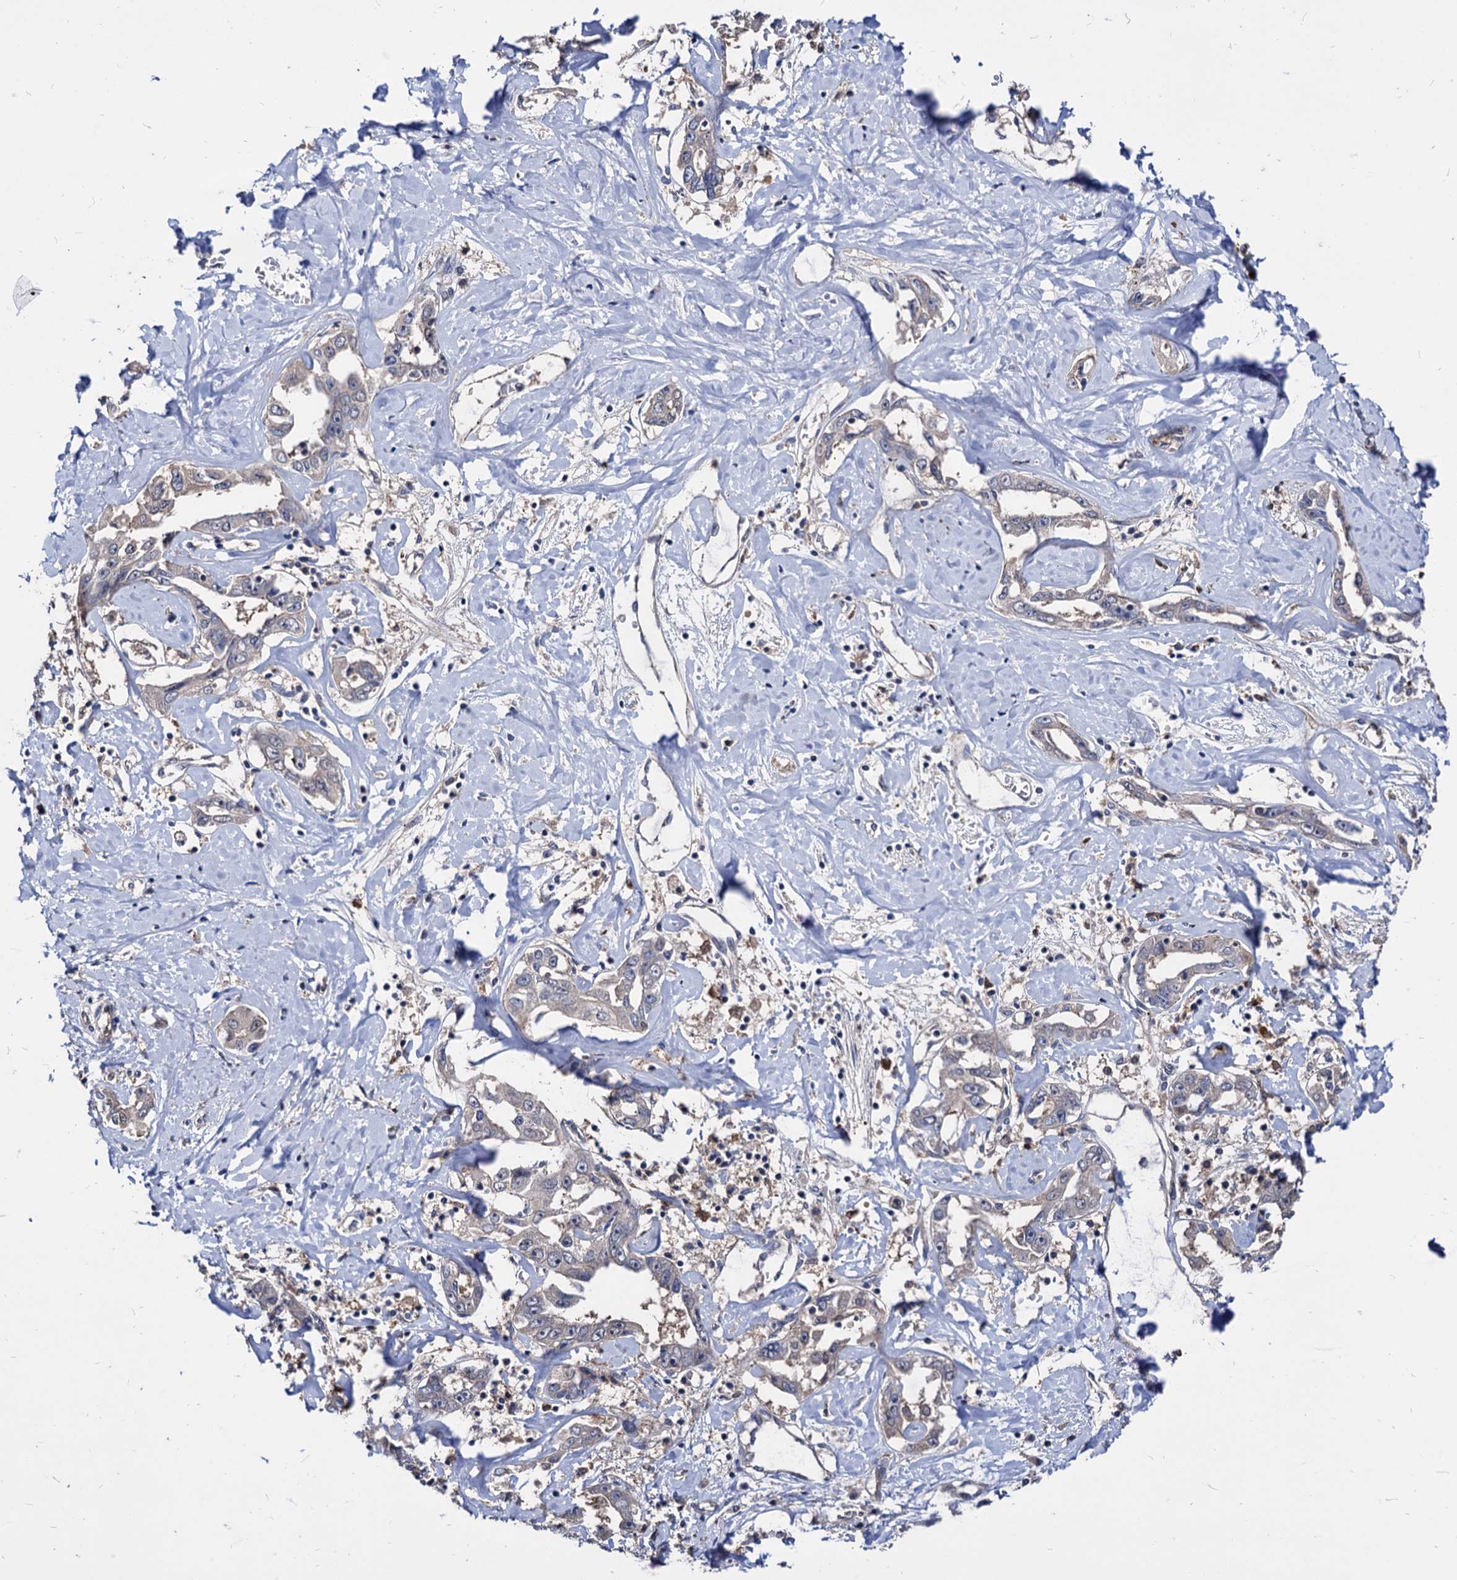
{"staining": {"intensity": "negative", "quantity": "none", "location": "none"}, "tissue": "liver cancer", "cell_type": "Tumor cells", "image_type": "cancer", "snomed": [{"axis": "morphology", "description": "Cholangiocarcinoma"}, {"axis": "topography", "description": "Liver"}], "caption": "The histopathology image shows no significant staining in tumor cells of liver cholangiocarcinoma.", "gene": "CPPED1", "patient": {"sex": "male", "age": 59}}